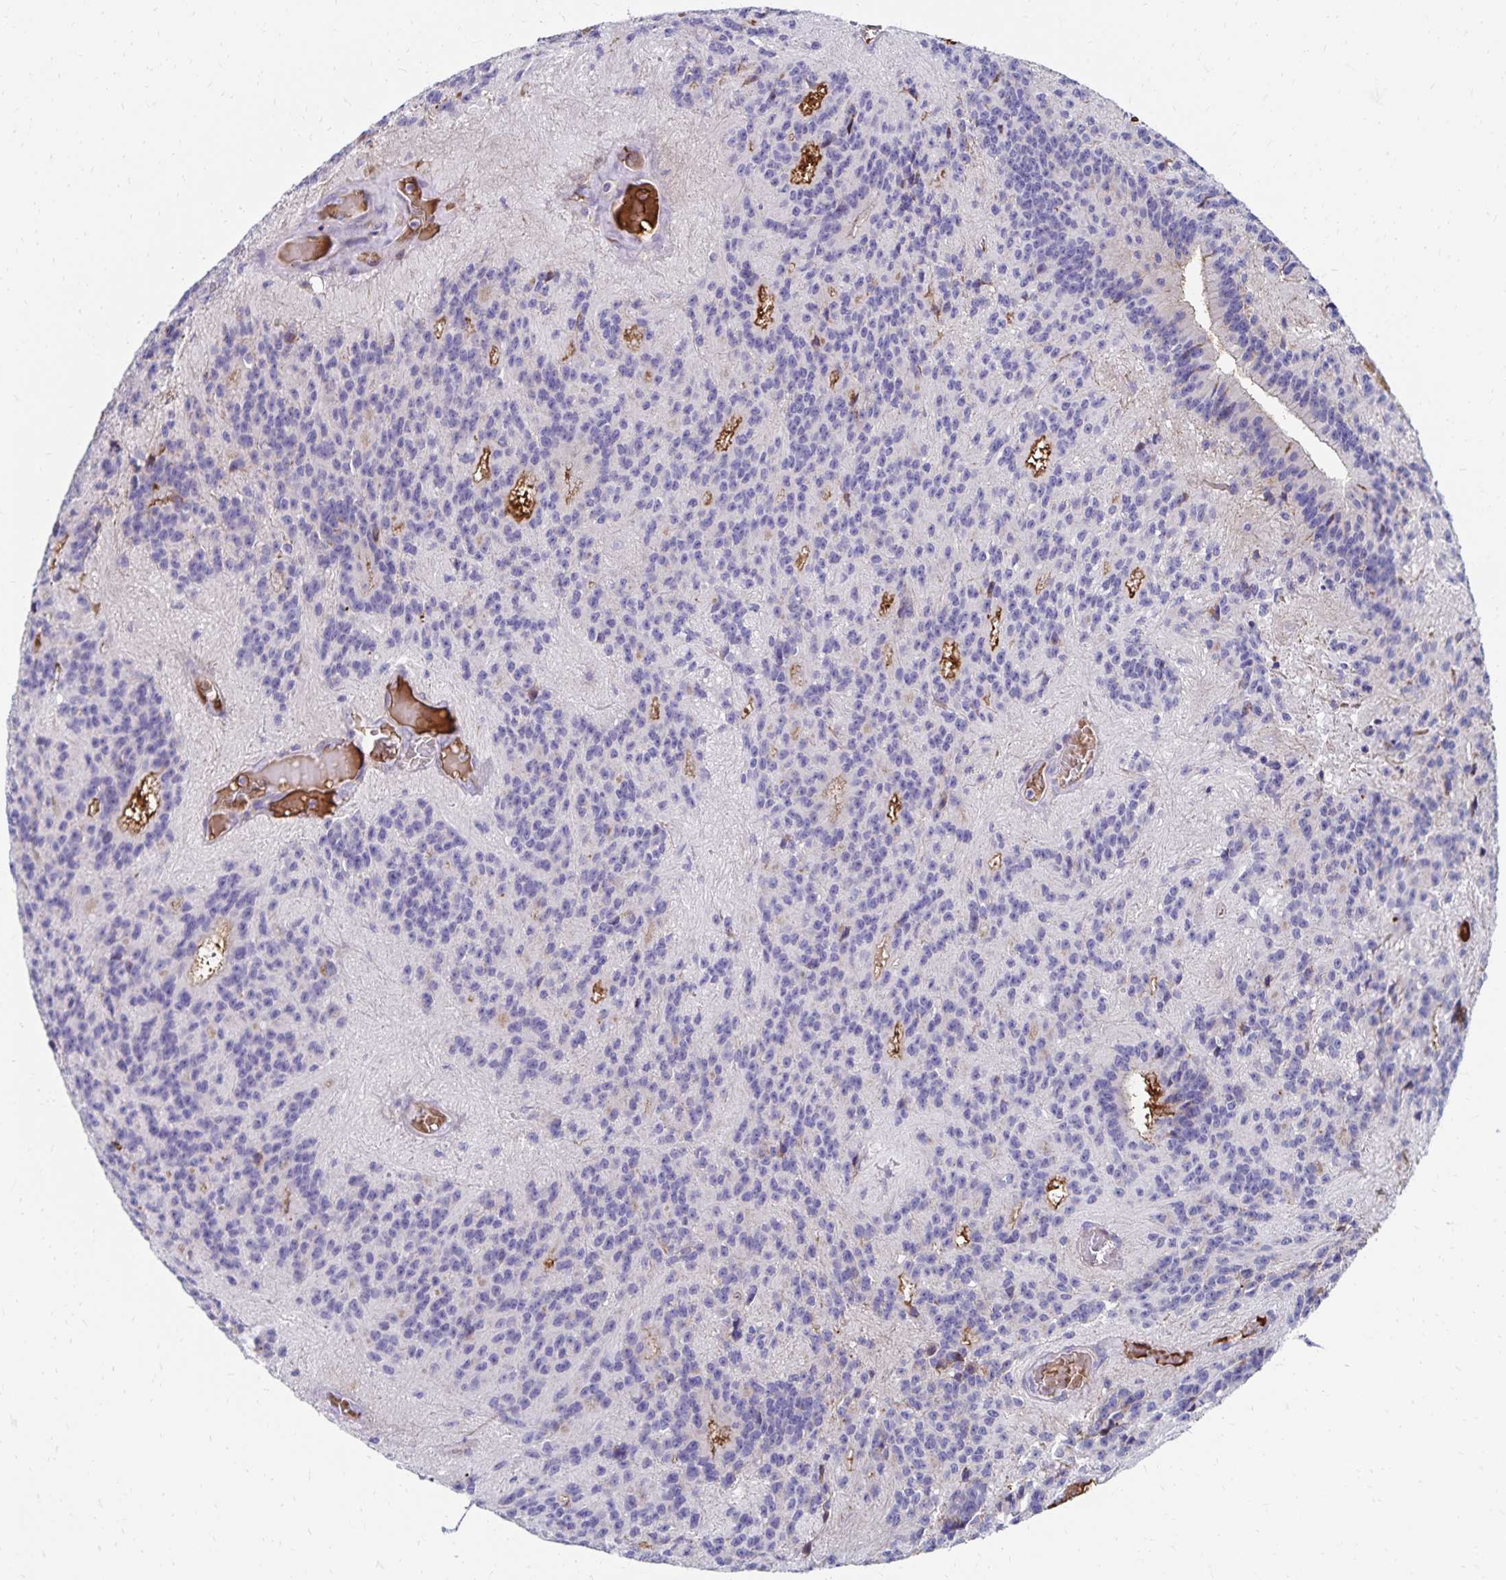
{"staining": {"intensity": "negative", "quantity": "none", "location": "none"}, "tissue": "glioma", "cell_type": "Tumor cells", "image_type": "cancer", "snomed": [{"axis": "morphology", "description": "Glioma, malignant, Low grade"}, {"axis": "topography", "description": "Brain"}], "caption": "Immunohistochemistry of human glioma demonstrates no expression in tumor cells.", "gene": "NECAP1", "patient": {"sex": "male", "age": 31}}